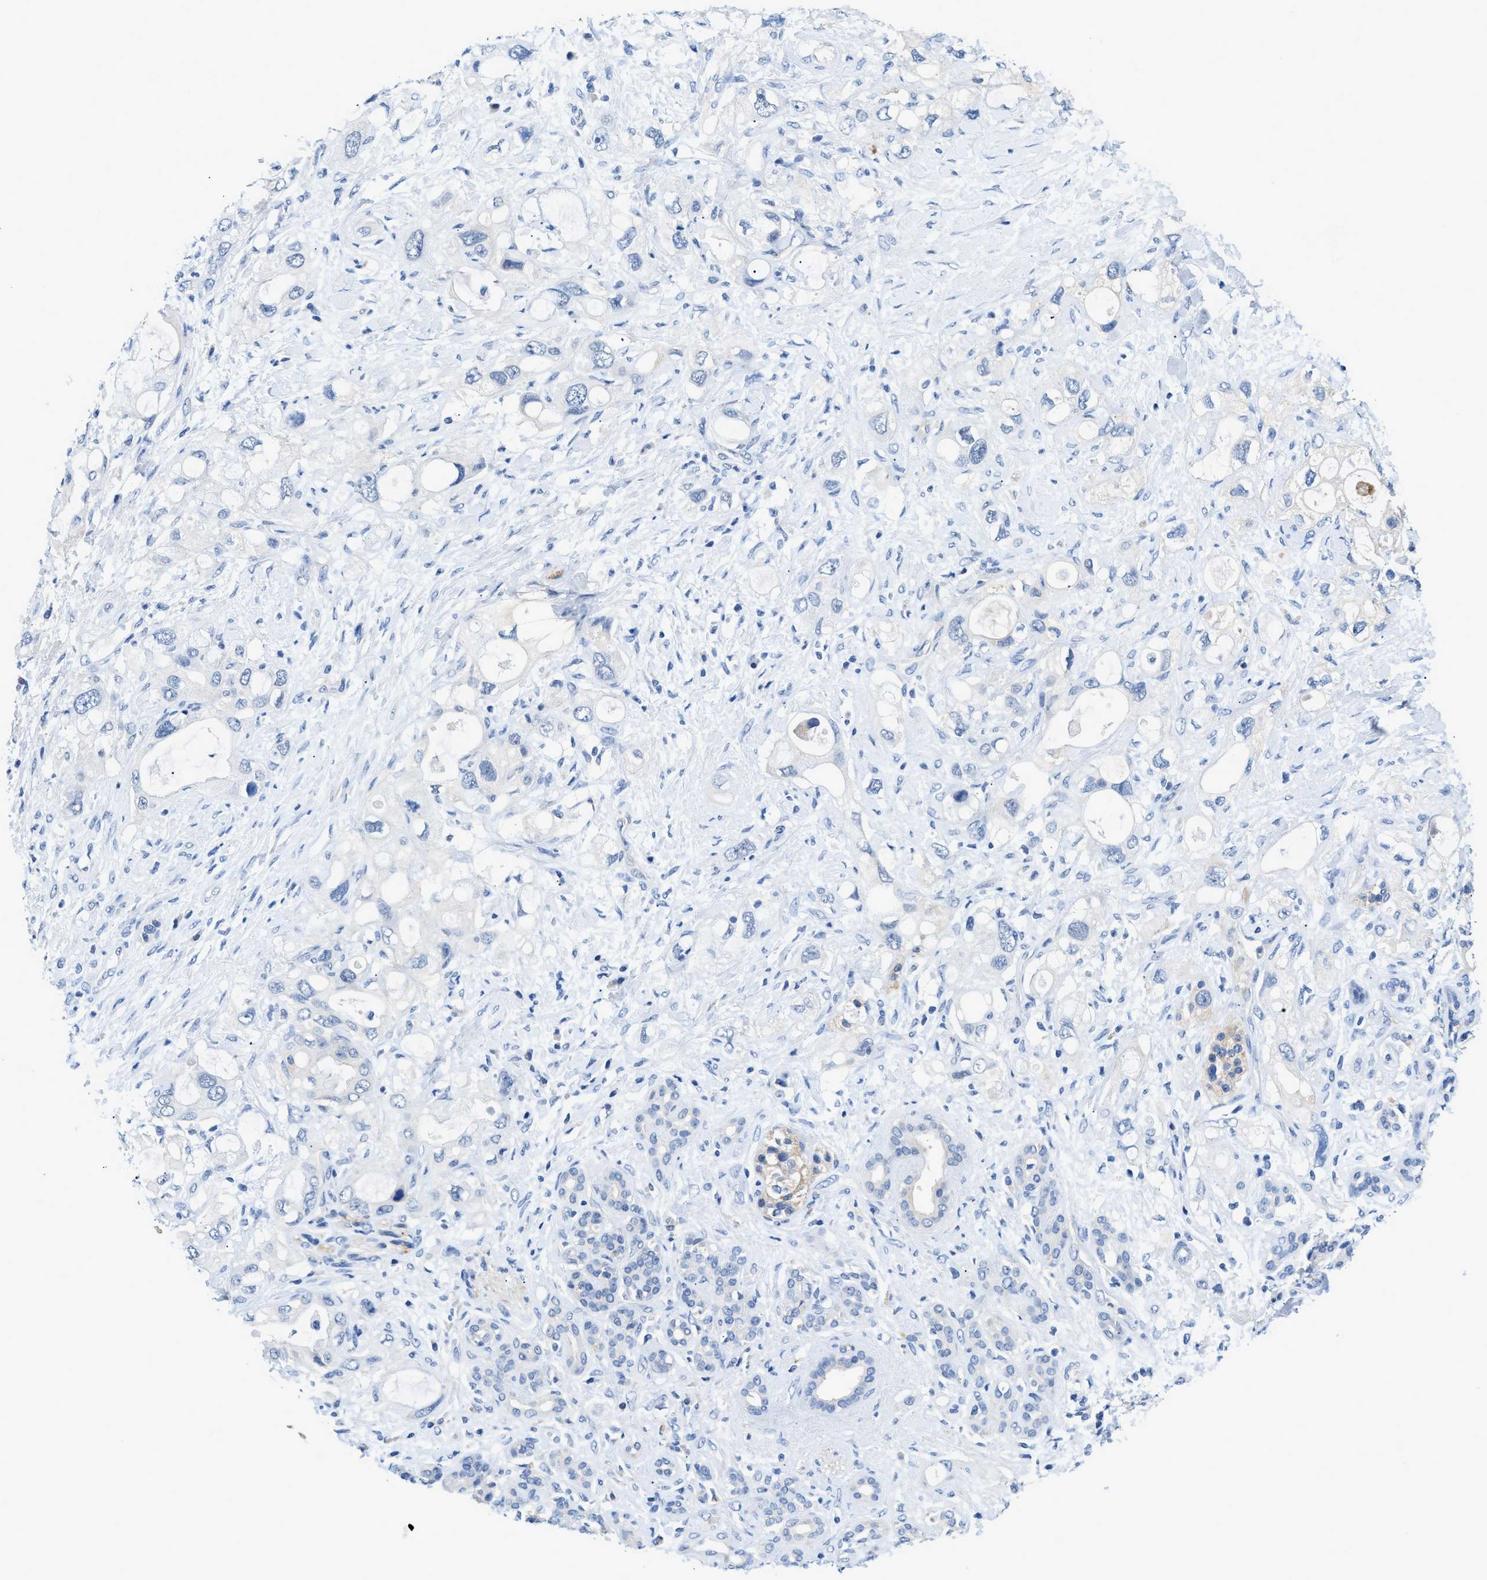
{"staining": {"intensity": "negative", "quantity": "none", "location": "none"}, "tissue": "pancreatic cancer", "cell_type": "Tumor cells", "image_type": "cancer", "snomed": [{"axis": "morphology", "description": "Adenocarcinoma, NOS"}, {"axis": "topography", "description": "Pancreas"}], "caption": "This histopathology image is of pancreatic cancer (adenocarcinoma) stained with immunohistochemistry (IHC) to label a protein in brown with the nuclei are counter-stained blue. There is no expression in tumor cells.", "gene": "SLC10A6", "patient": {"sex": "female", "age": 56}}